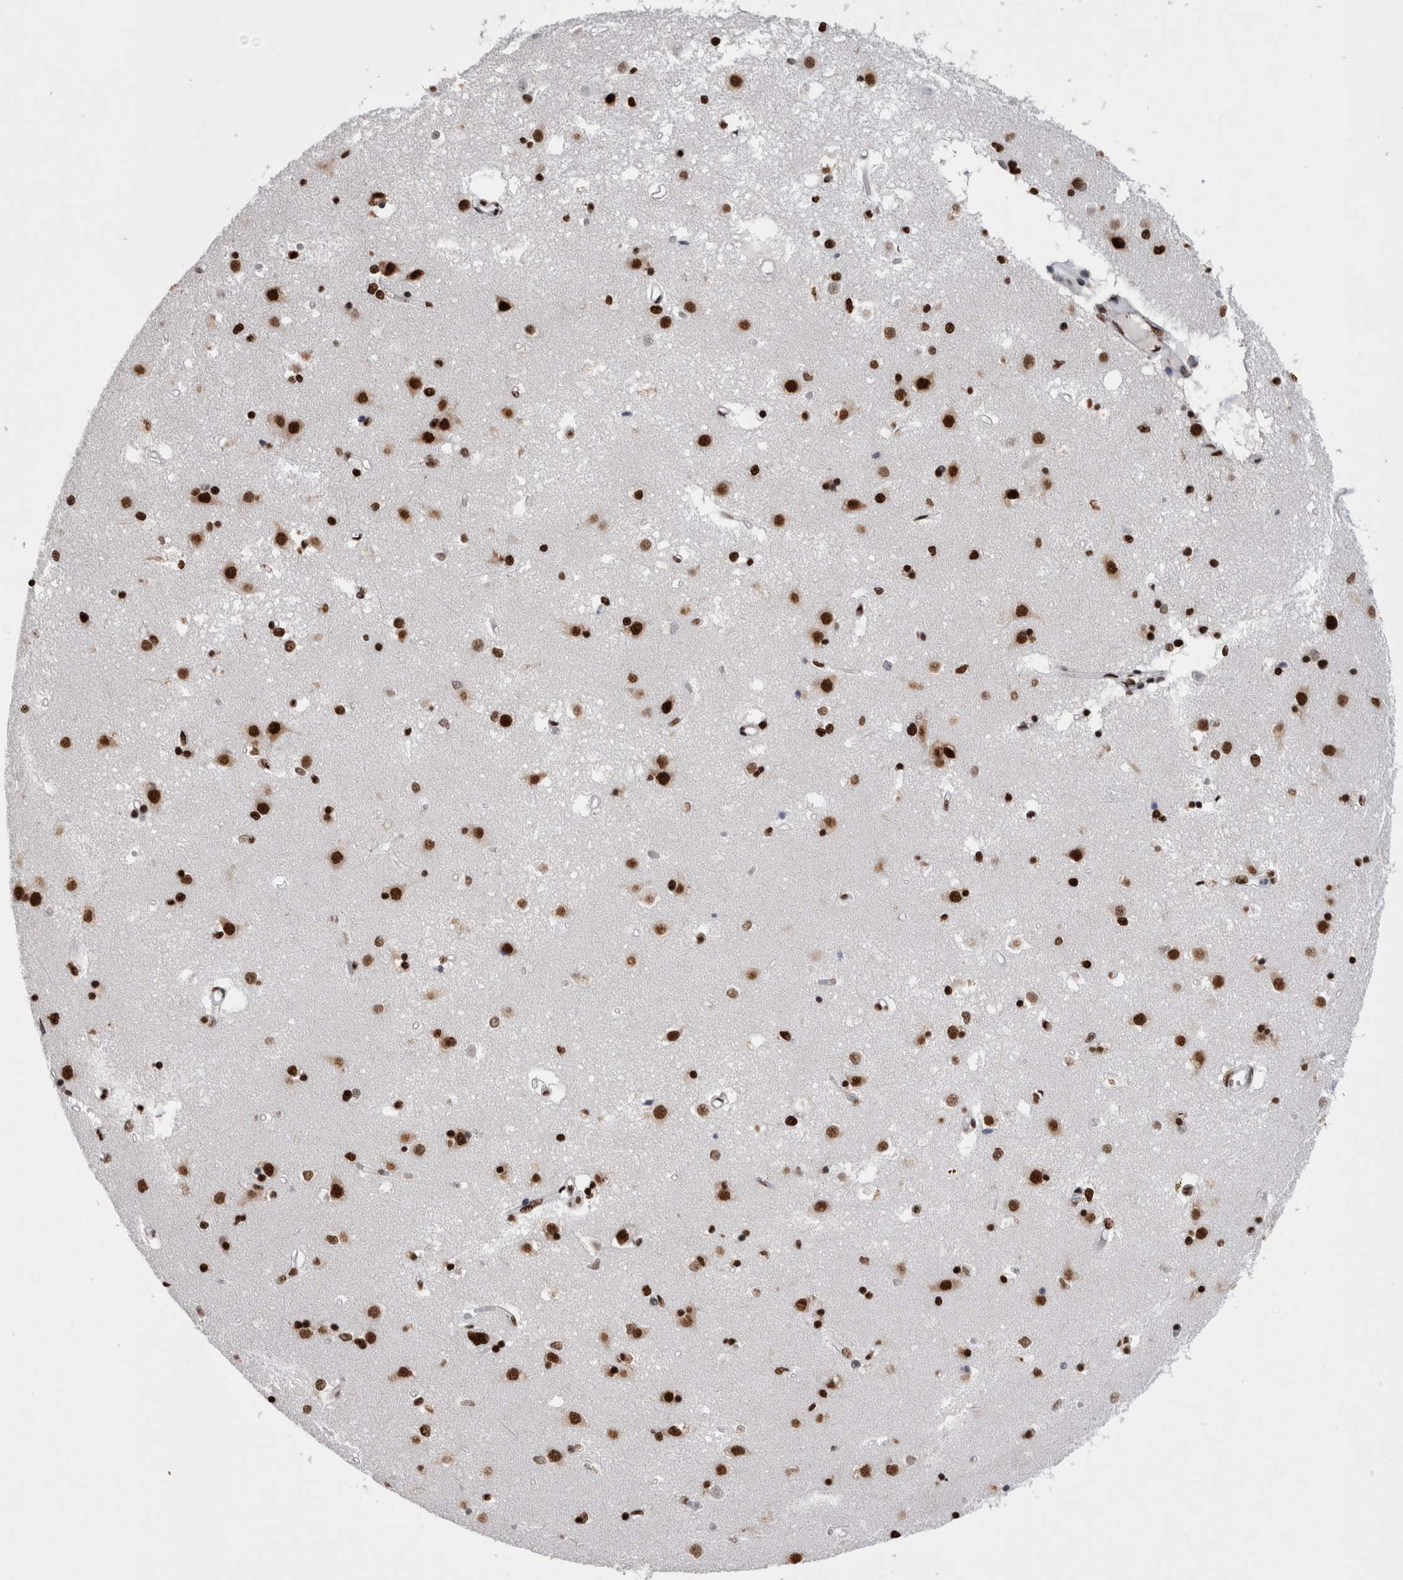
{"staining": {"intensity": "strong", "quantity": ">75%", "location": "nuclear"}, "tissue": "caudate", "cell_type": "Glial cells", "image_type": "normal", "snomed": [{"axis": "morphology", "description": "Normal tissue, NOS"}, {"axis": "topography", "description": "Lateral ventricle wall"}], "caption": "DAB (3,3'-diaminobenzidine) immunohistochemical staining of unremarkable caudate reveals strong nuclear protein positivity in about >75% of glial cells.", "gene": "ALPK3", "patient": {"sex": "male", "age": 45}}